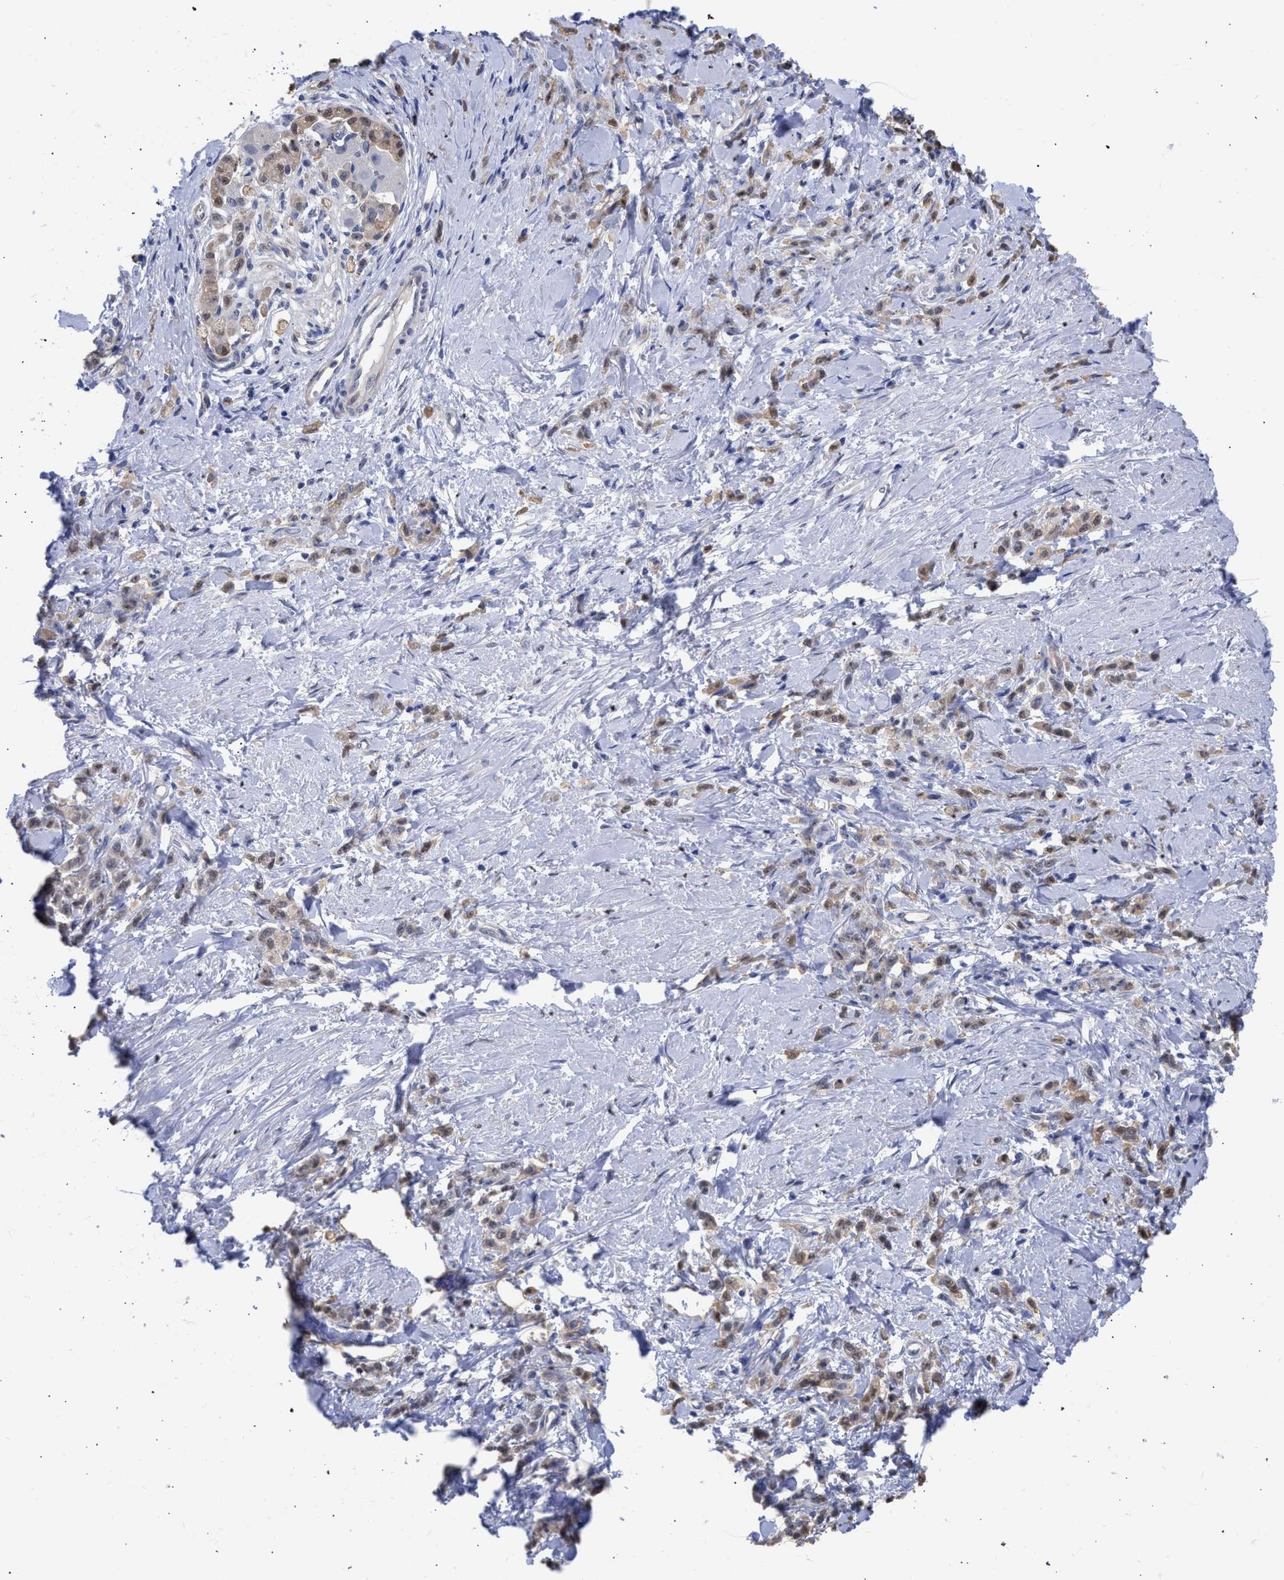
{"staining": {"intensity": "weak", "quantity": ">75%", "location": "cytoplasmic/membranous"}, "tissue": "stomach cancer", "cell_type": "Tumor cells", "image_type": "cancer", "snomed": [{"axis": "morphology", "description": "Normal tissue, NOS"}, {"axis": "morphology", "description": "Adenocarcinoma, NOS"}, {"axis": "topography", "description": "Stomach"}], "caption": "Adenocarcinoma (stomach) stained with a brown dye shows weak cytoplasmic/membranous positive positivity in about >75% of tumor cells.", "gene": "THRA", "patient": {"sex": "male", "age": 82}}